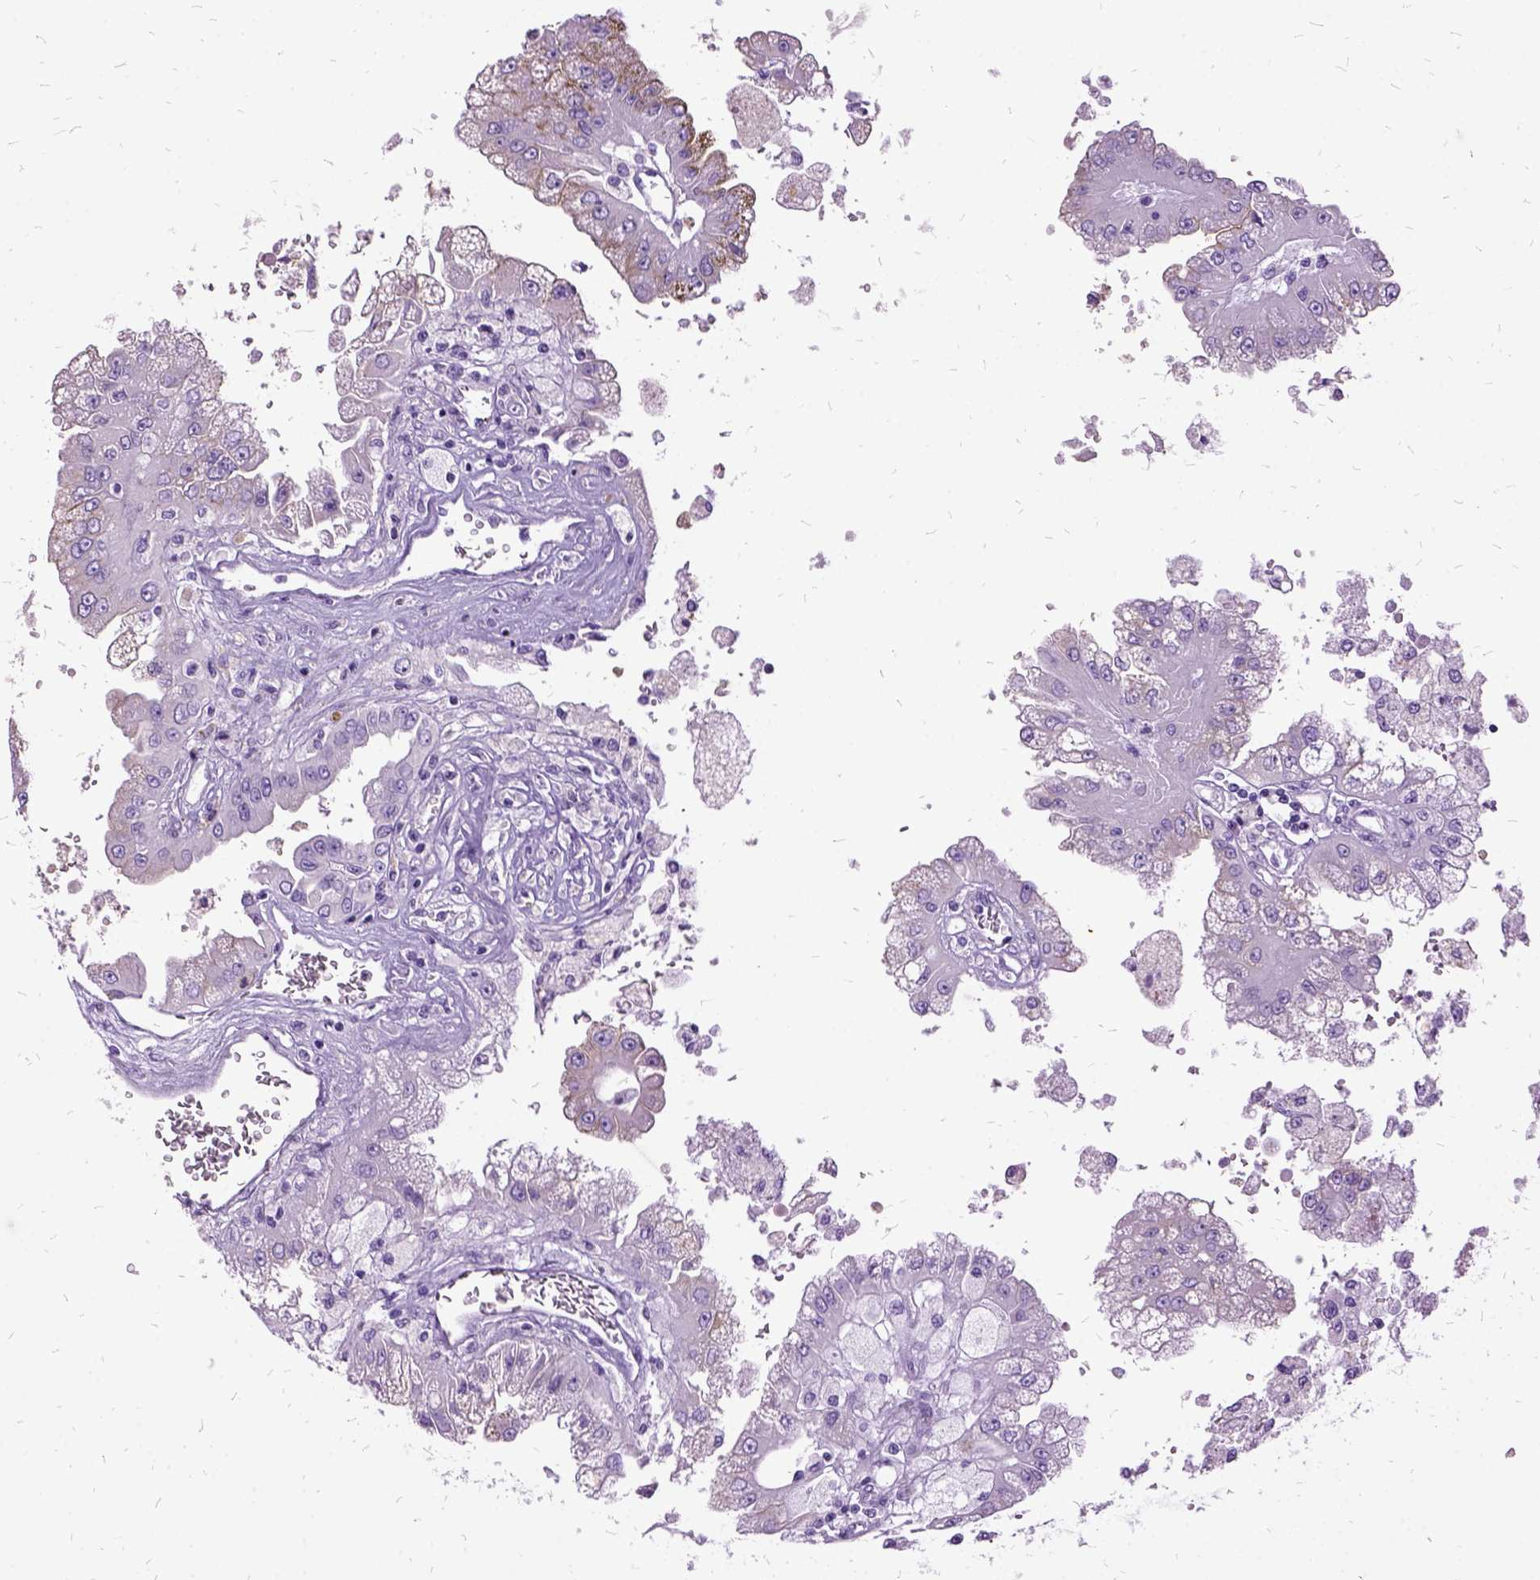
{"staining": {"intensity": "negative", "quantity": "none", "location": "none"}, "tissue": "renal cancer", "cell_type": "Tumor cells", "image_type": "cancer", "snomed": [{"axis": "morphology", "description": "Adenocarcinoma, NOS"}, {"axis": "topography", "description": "Kidney"}], "caption": "Immunohistochemistry (IHC) micrograph of neoplastic tissue: adenocarcinoma (renal) stained with DAB (3,3'-diaminobenzidine) displays no significant protein positivity in tumor cells.", "gene": "MME", "patient": {"sex": "male", "age": 58}}